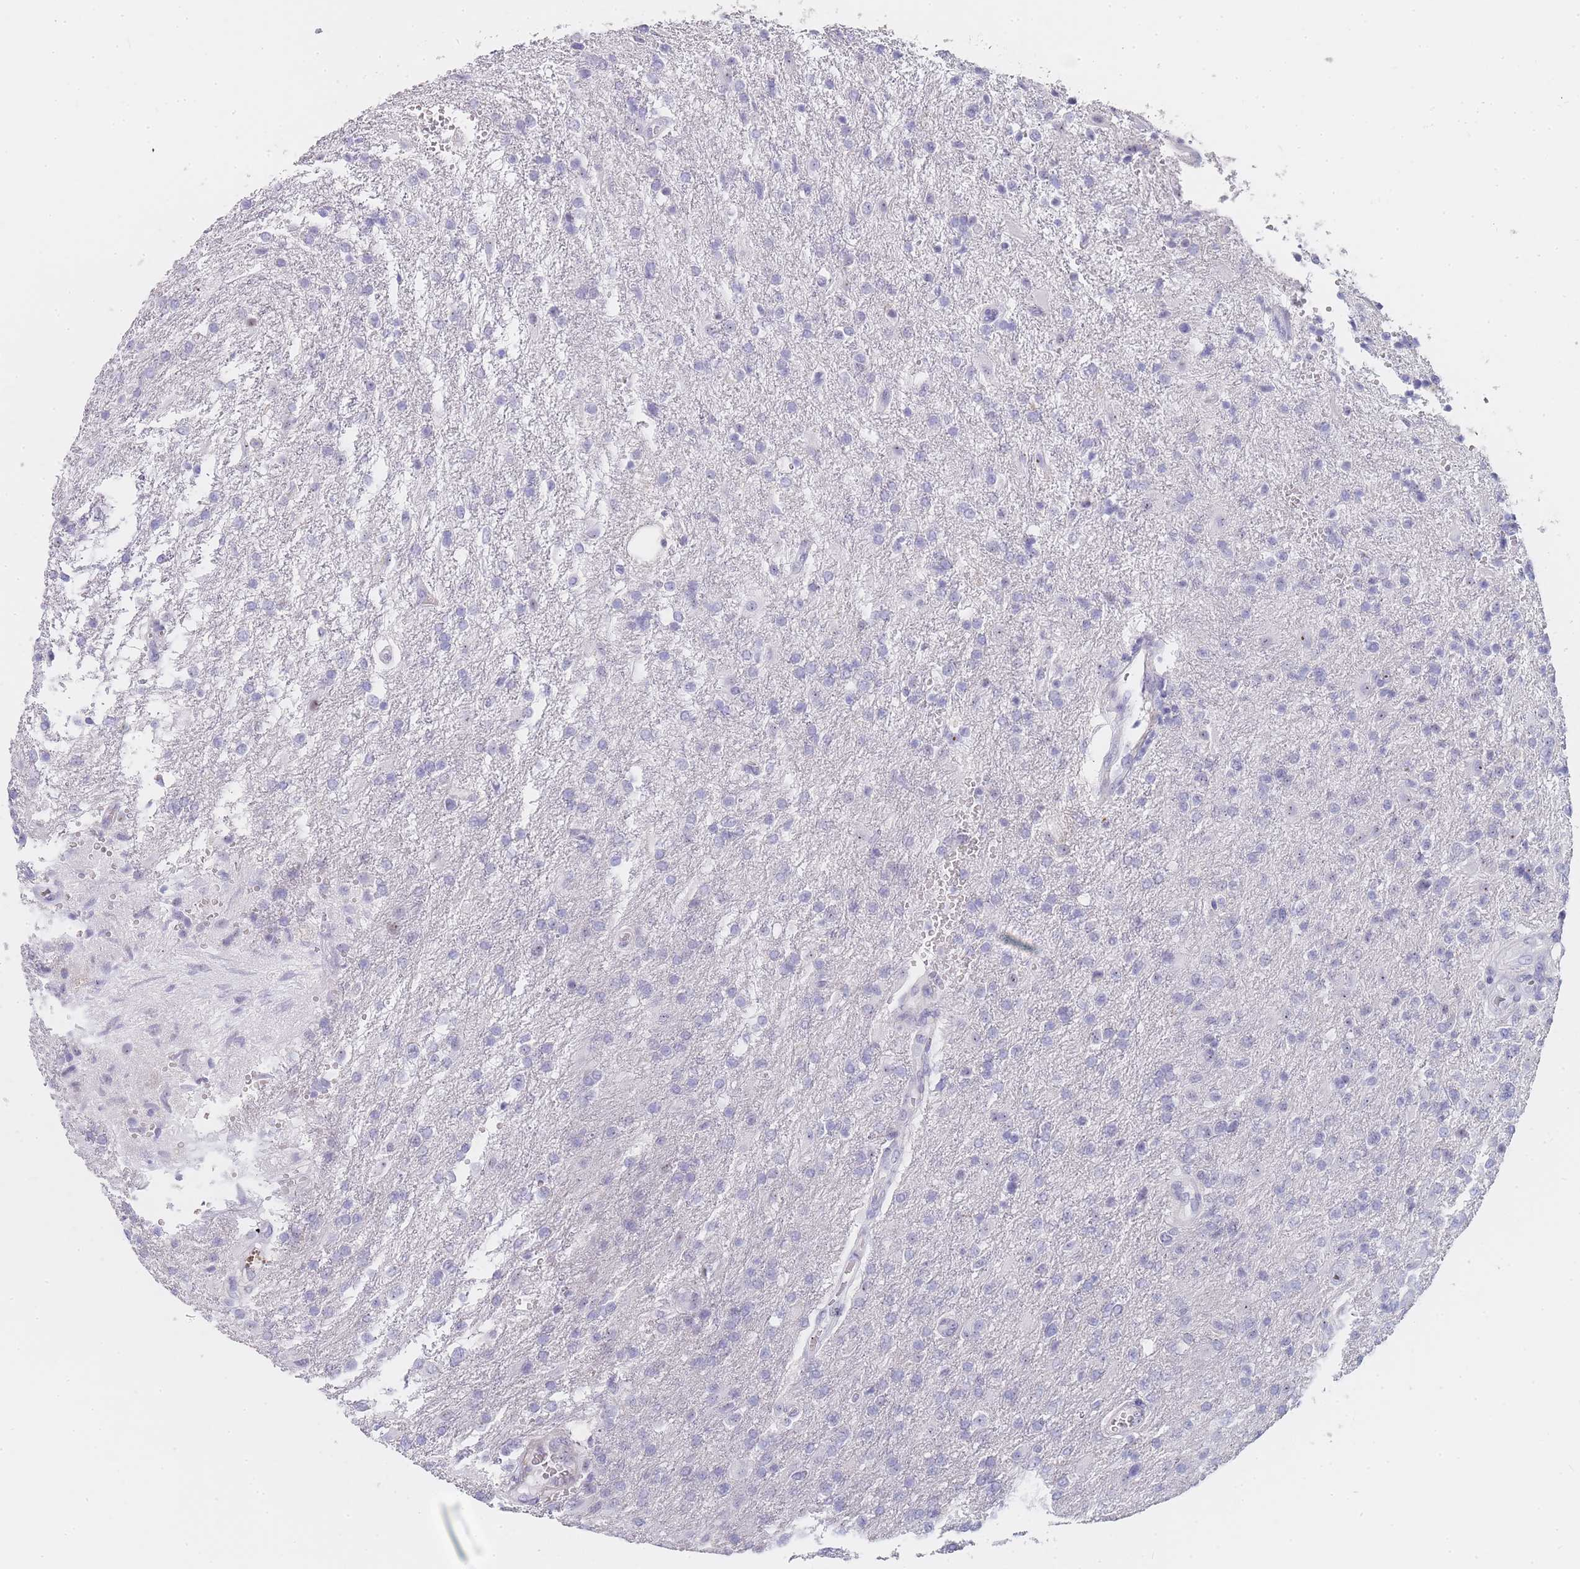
{"staining": {"intensity": "negative", "quantity": "none", "location": "none"}, "tissue": "glioma", "cell_type": "Tumor cells", "image_type": "cancer", "snomed": [{"axis": "morphology", "description": "Glioma, malignant, High grade"}, {"axis": "topography", "description": "Brain"}], "caption": "The photomicrograph shows no staining of tumor cells in glioma.", "gene": "NOP14", "patient": {"sex": "male", "age": 56}}